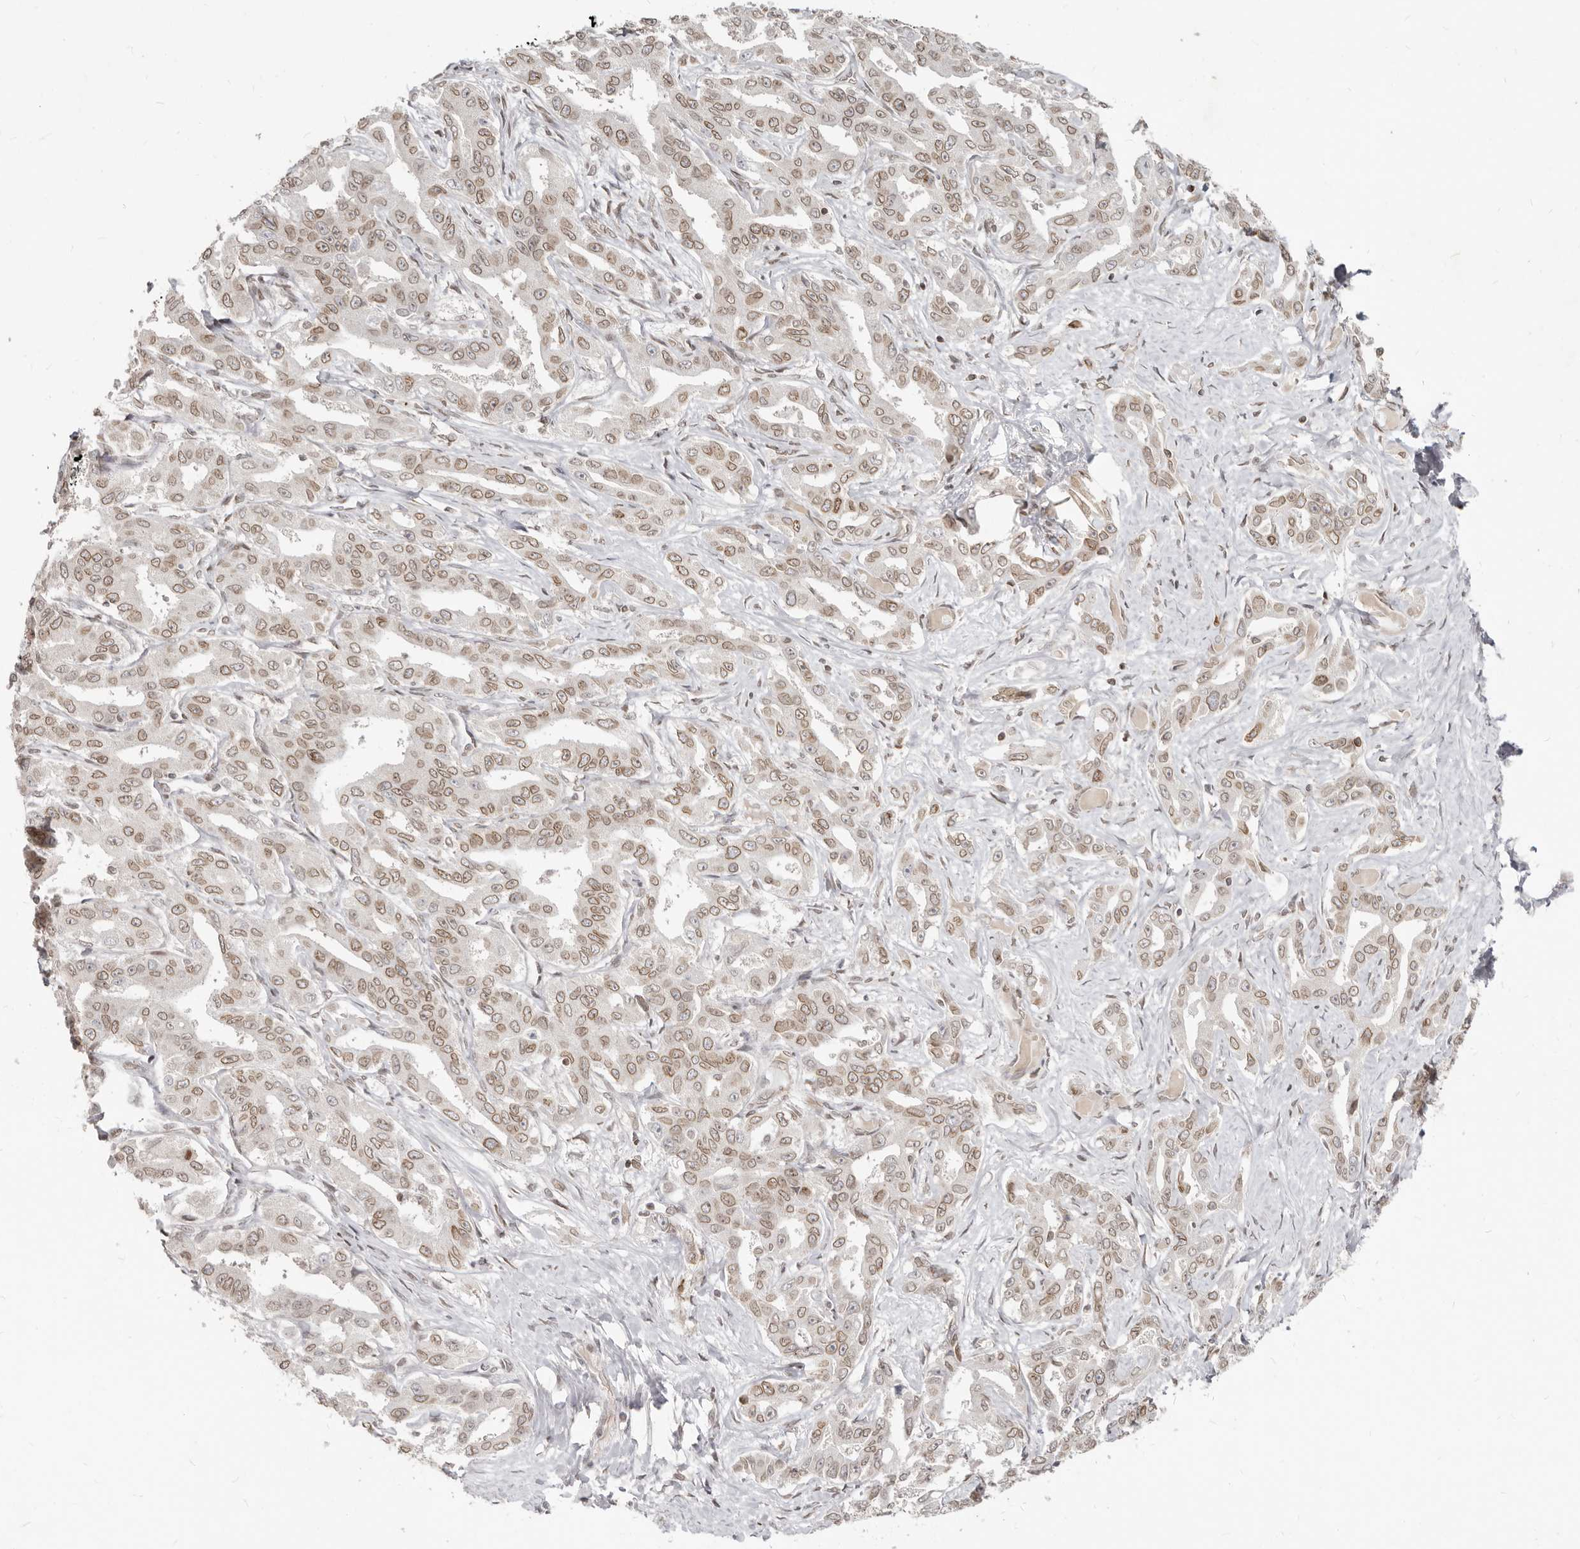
{"staining": {"intensity": "moderate", "quantity": ">75%", "location": "cytoplasmic/membranous,nuclear"}, "tissue": "liver cancer", "cell_type": "Tumor cells", "image_type": "cancer", "snomed": [{"axis": "morphology", "description": "Cholangiocarcinoma"}, {"axis": "topography", "description": "Liver"}], "caption": "Moderate cytoplasmic/membranous and nuclear protein staining is identified in approximately >75% of tumor cells in liver cancer.", "gene": "NUP153", "patient": {"sex": "male", "age": 59}}